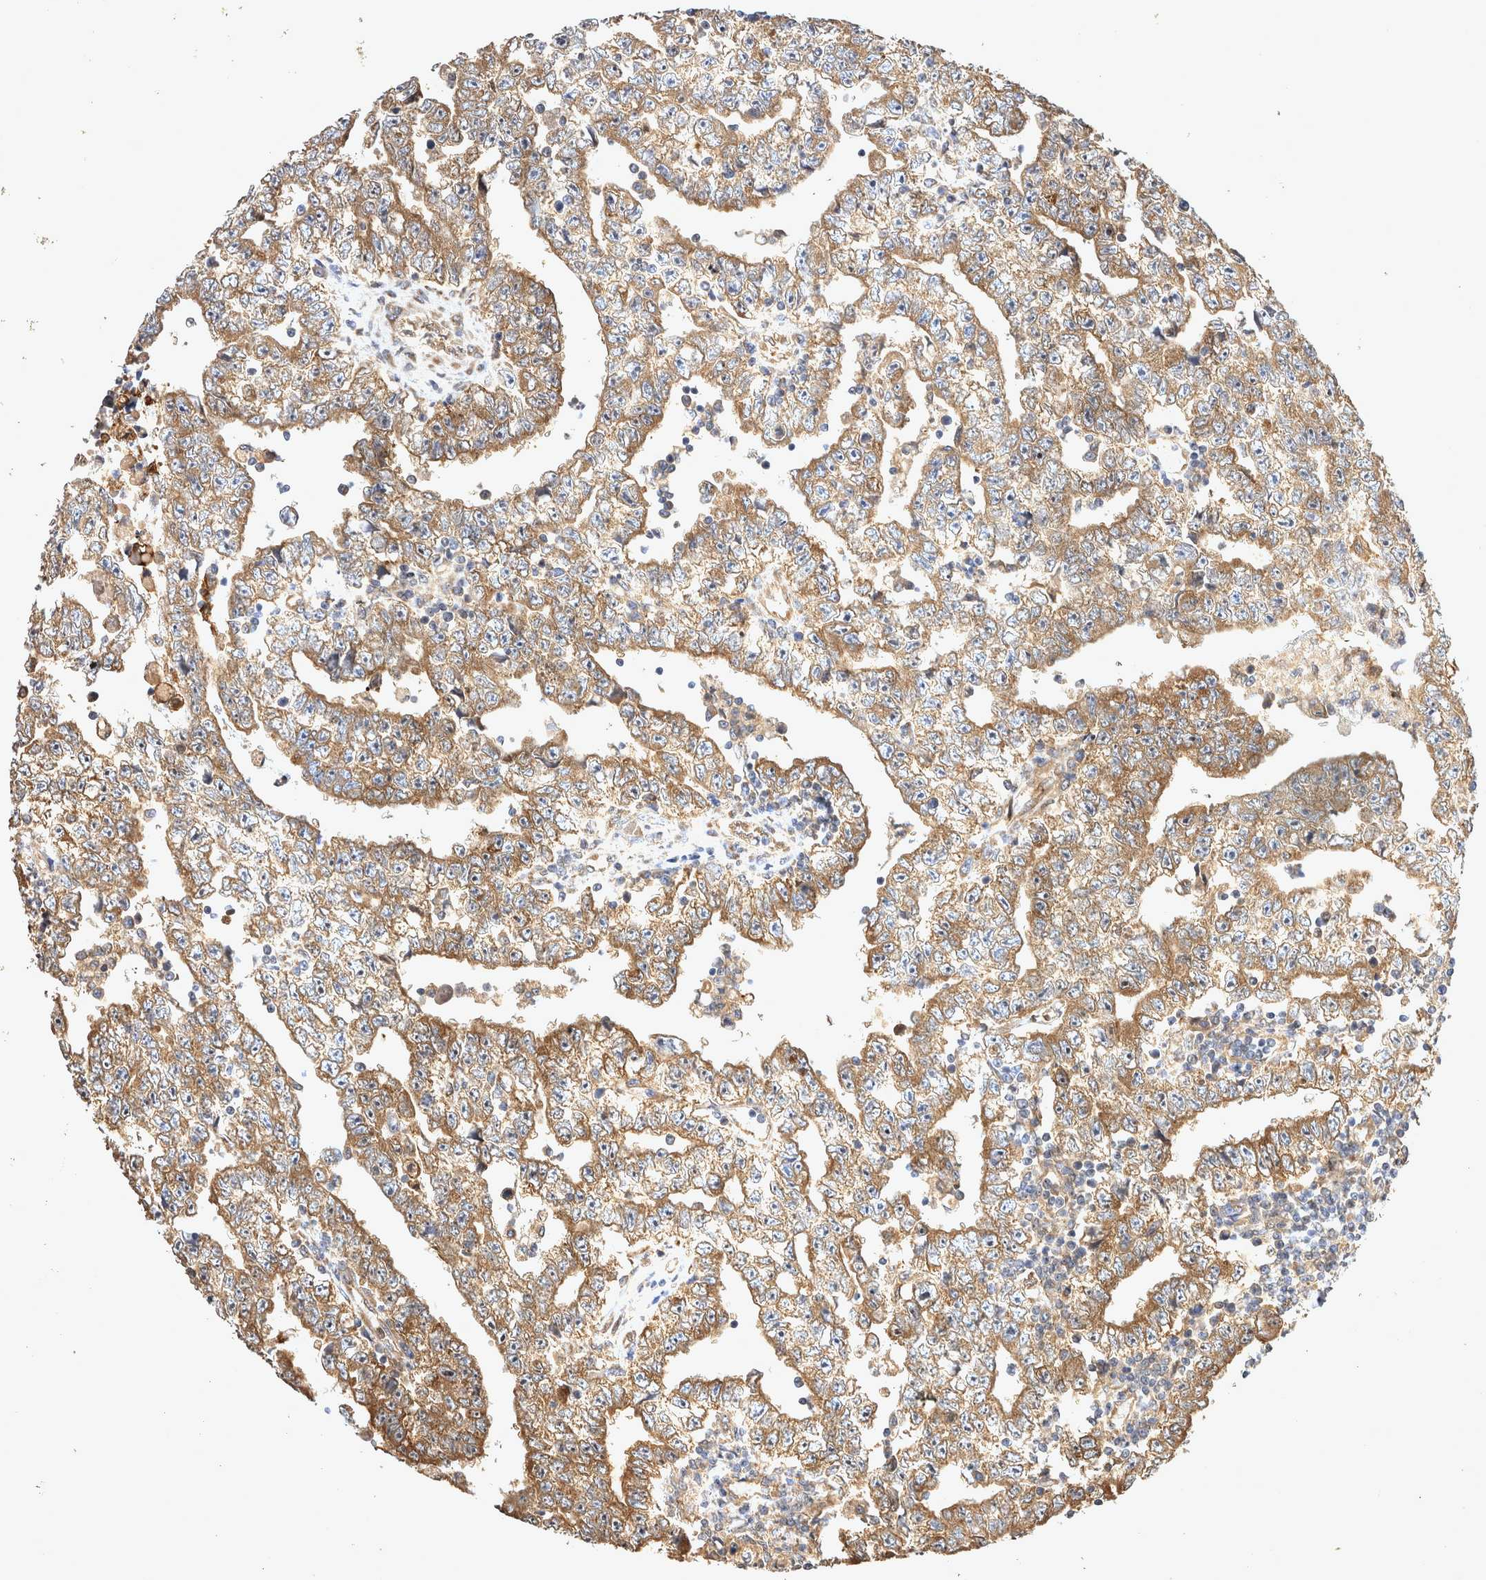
{"staining": {"intensity": "moderate", "quantity": ">75%", "location": "cytoplasmic/membranous"}, "tissue": "testis cancer", "cell_type": "Tumor cells", "image_type": "cancer", "snomed": [{"axis": "morphology", "description": "Carcinoma, Embryonal, NOS"}, {"axis": "topography", "description": "Testis"}], "caption": "Testis cancer stained with a brown dye displays moderate cytoplasmic/membranous positive positivity in about >75% of tumor cells.", "gene": "ATXN2", "patient": {"sex": "male", "age": 25}}